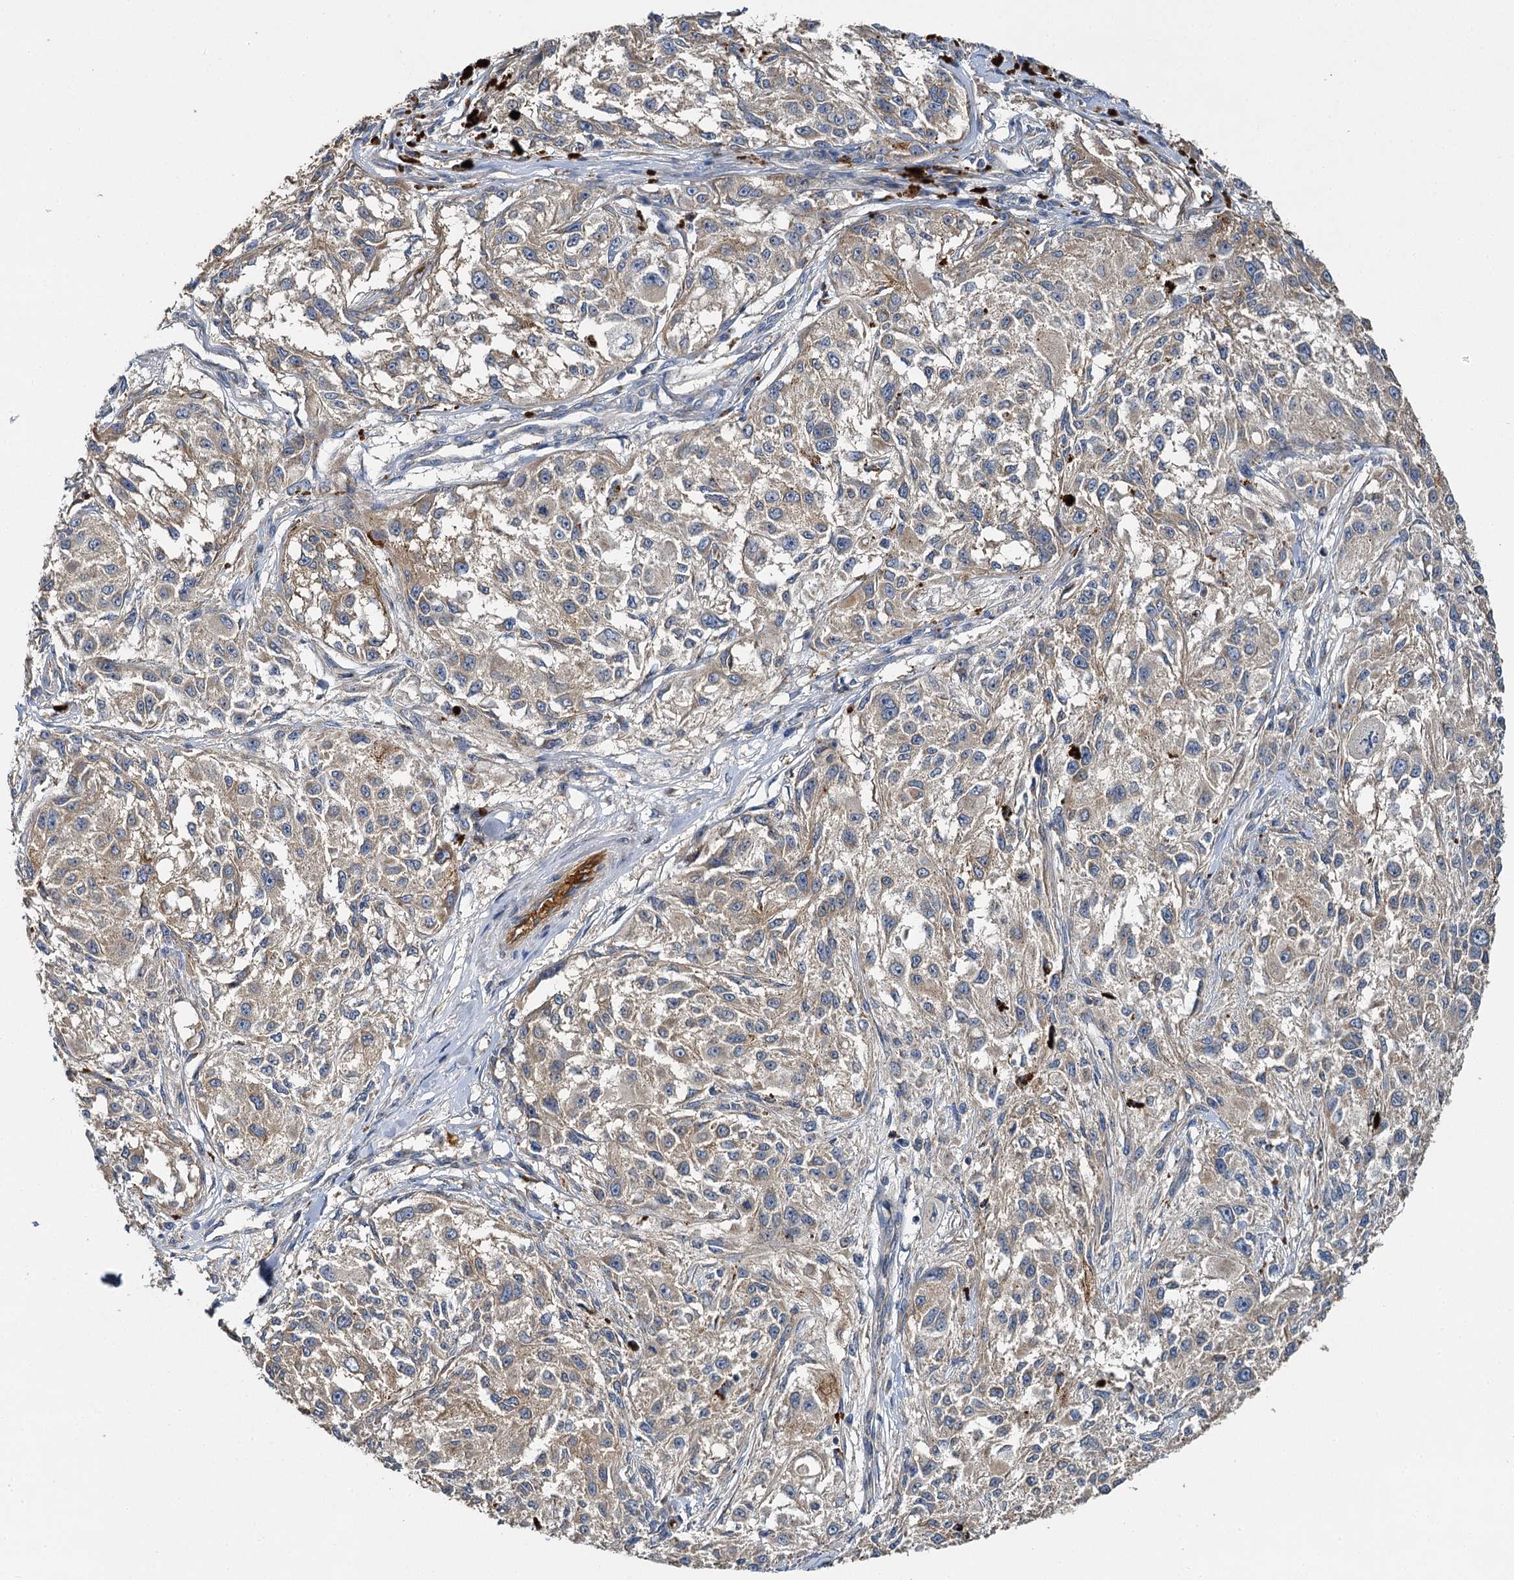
{"staining": {"intensity": "weak", "quantity": "<25%", "location": "cytoplasmic/membranous"}, "tissue": "melanoma", "cell_type": "Tumor cells", "image_type": "cancer", "snomed": [{"axis": "morphology", "description": "Necrosis, NOS"}, {"axis": "morphology", "description": "Malignant melanoma, NOS"}, {"axis": "topography", "description": "Skin"}], "caption": "A micrograph of malignant melanoma stained for a protein displays no brown staining in tumor cells.", "gene": "BCS1L", "patient": {"sex": "female", "age": 87}}